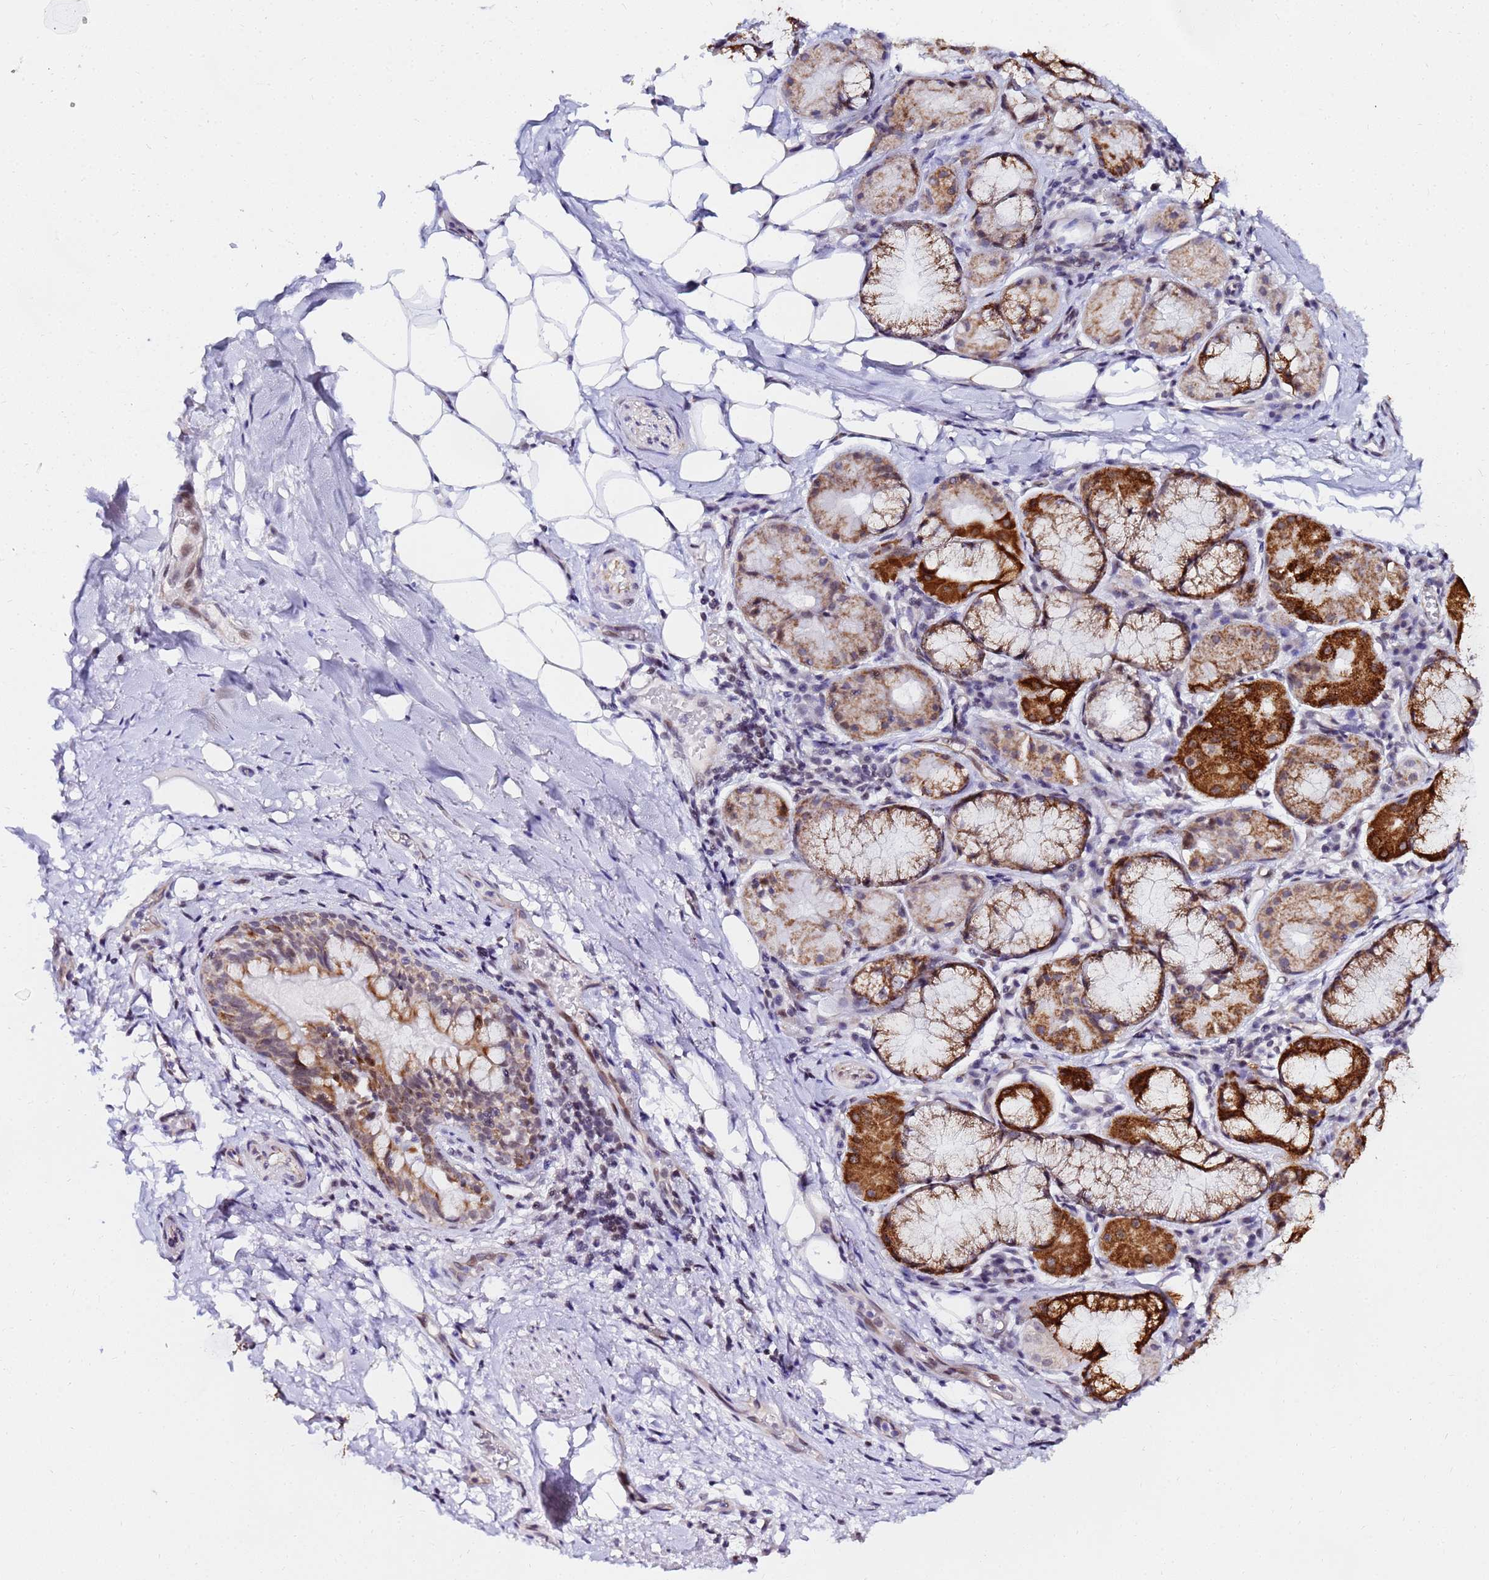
{"staining": {"intensity": "negative", "quantity": "none", "location": "none"}, "tissue": "adipose tissue", "cell_type": "Adipocytes", "image_type": "normal", "snomed": [{"axis": "morphology", "description": "Normal tissue, NOS"}, {"axis": "topography", "description": "Lymph node"}, {"axis": "topography", "description": "Cartilage tissue"}, {"axis": "topography", "description": "Bronchus"}], "caption": "Immunohistochemistry image of unremarkable adipose tissue: human adipose tissue stained with DAB (3,3'-diaminobenzidine) shows no significant protein expression in adipocytes. The staining was performed using DAB to visualize the protein expression in brown, while the nuclei were stained in blue with hematoxylin (Magnification: 20x).", "gene": "CKMT1A", "patient": {"sex": "male", "age": 63}}